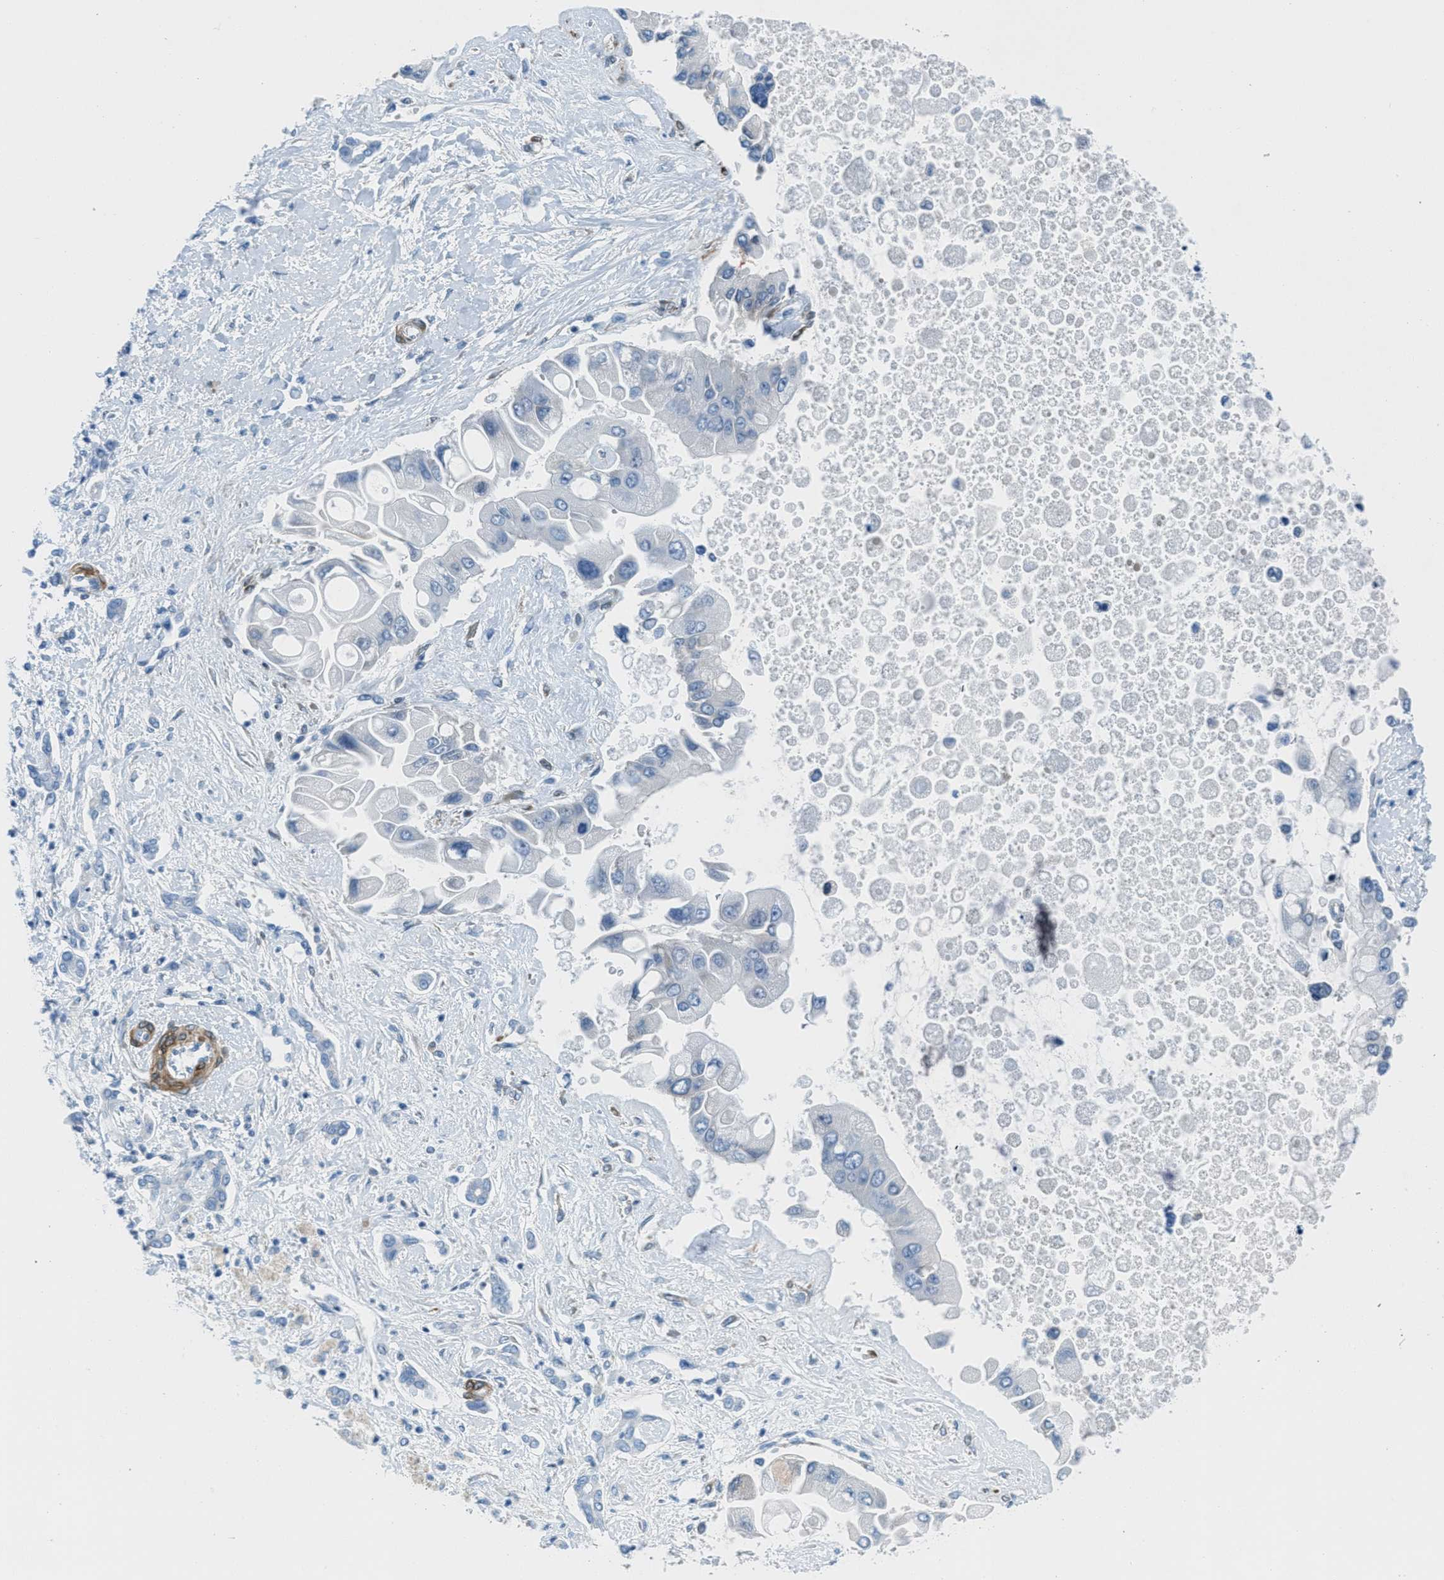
{"staining": {"intensity": "negative", "quantity": "none", "location": "none"}, "tissue": "liver cancer", "cell_type": "Tumor cells", "image_type": "cancer", "snomed": [{"axis": "morphology", "description": "Cholangiocarcinoma"}, {"axis": "topography", "description": "Liver"}], "caption": "A high-resolution micrograph shows IHC staining of cholangiocarcinoma (liver), which reveals no significant staining in tumor cells.", "gene": "MAPRE2", "patient": {"sex": "male", "age": 50}}